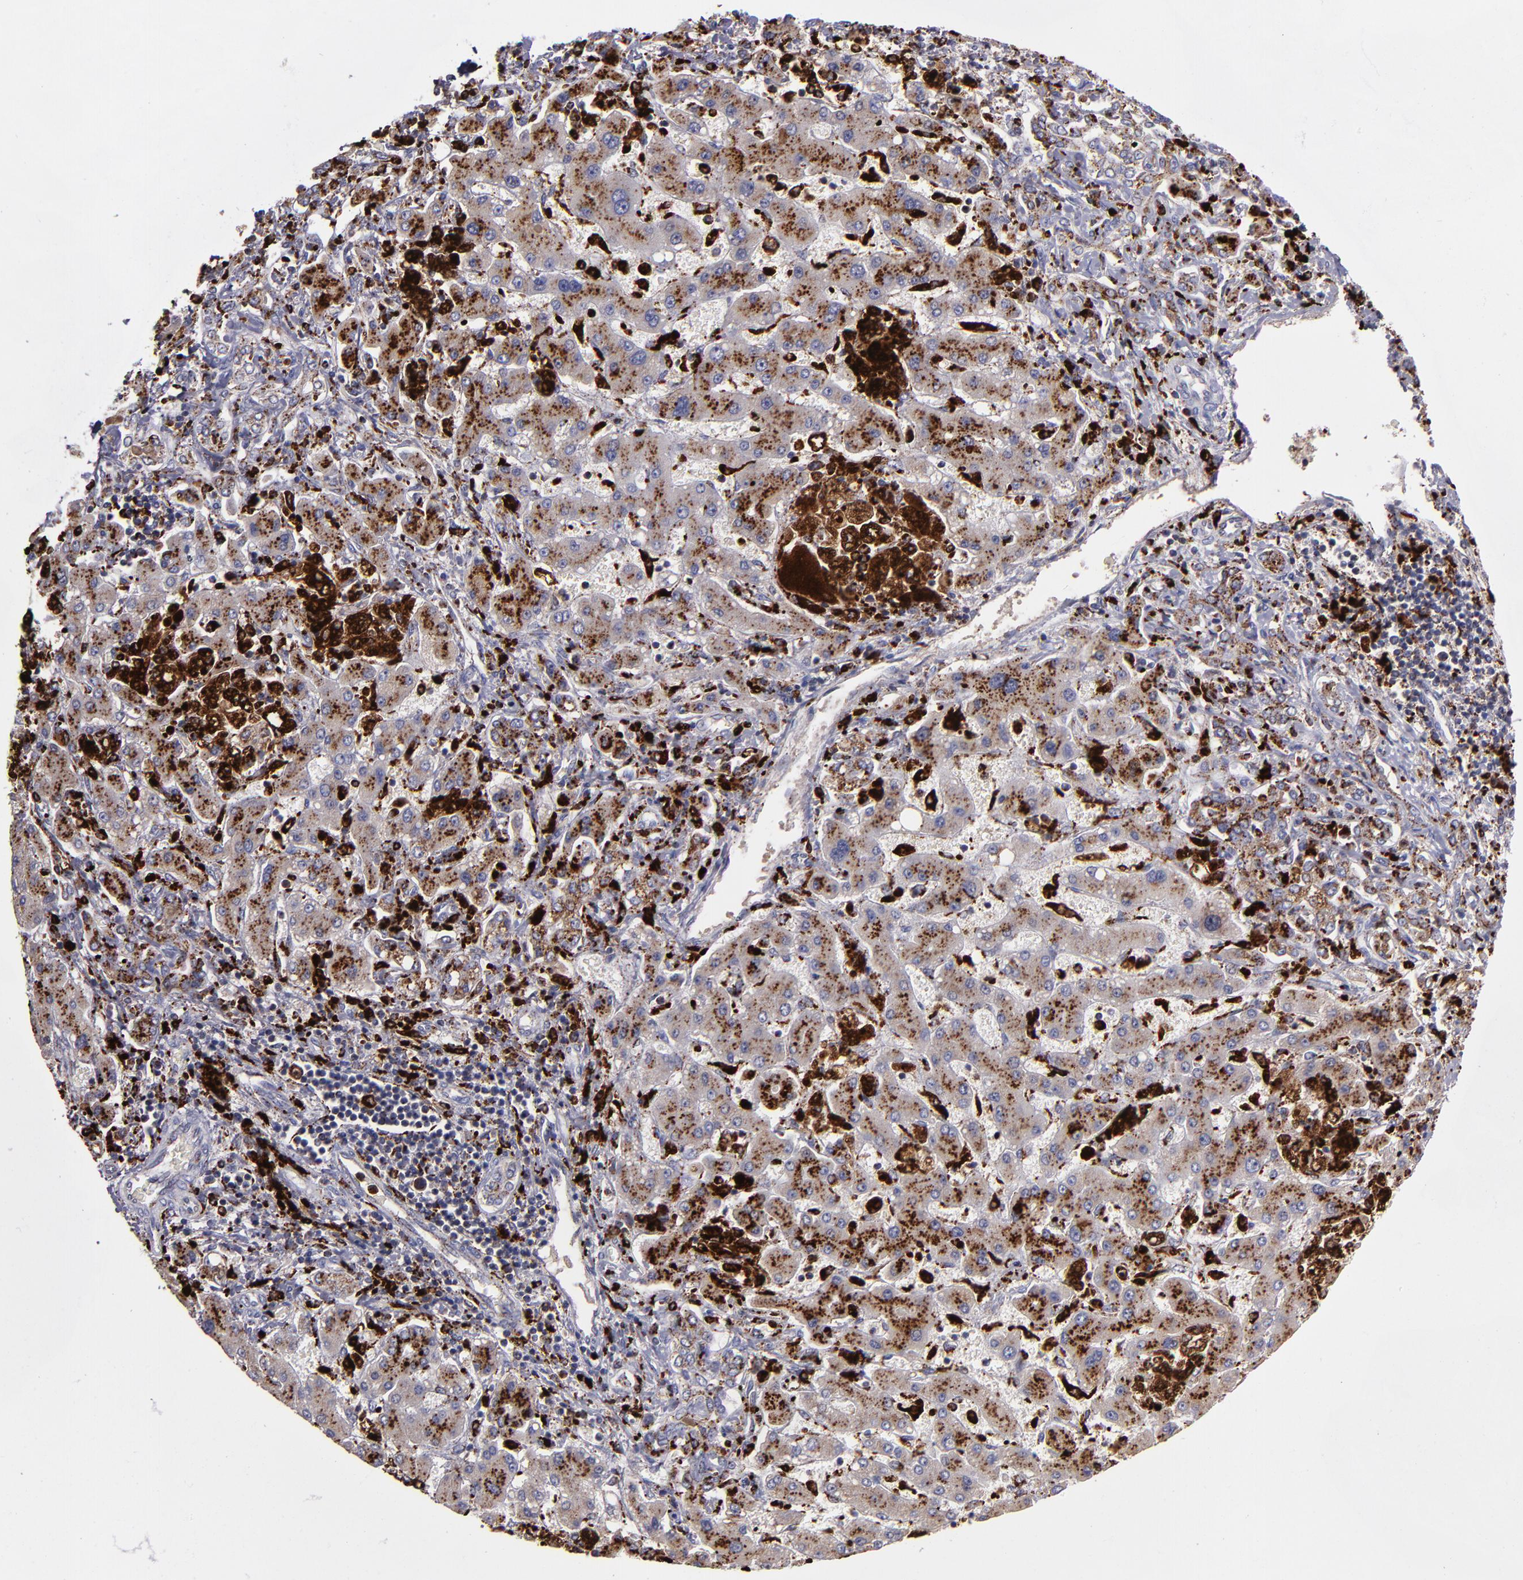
{"staining": {"intensity": "moderate", "quantity": ">75%", "location": "cytoplasmic/membranous"}, "tissue": "liver cancer", "cell_type": "Tumor cells", "image_type": "cancer", "snomed": [{"axis": "morphology", "description": "Cholangiocarcinoma"}, {"axis": "topography", "description": "Liver"}], "caption": "IHC image of neoplastic tissue: human liver cancer (cholangiocarcinoma) stained using immunohistochemistry (IHC) exhibits medium levels of moderate protein expression localized specifically in the cytoplasmic/membranous of tumor cells, appearing as a cytoplasmic/membranous brown color.", "gene": "CTSS", "patient": {"sex": "male", "age": 50}}